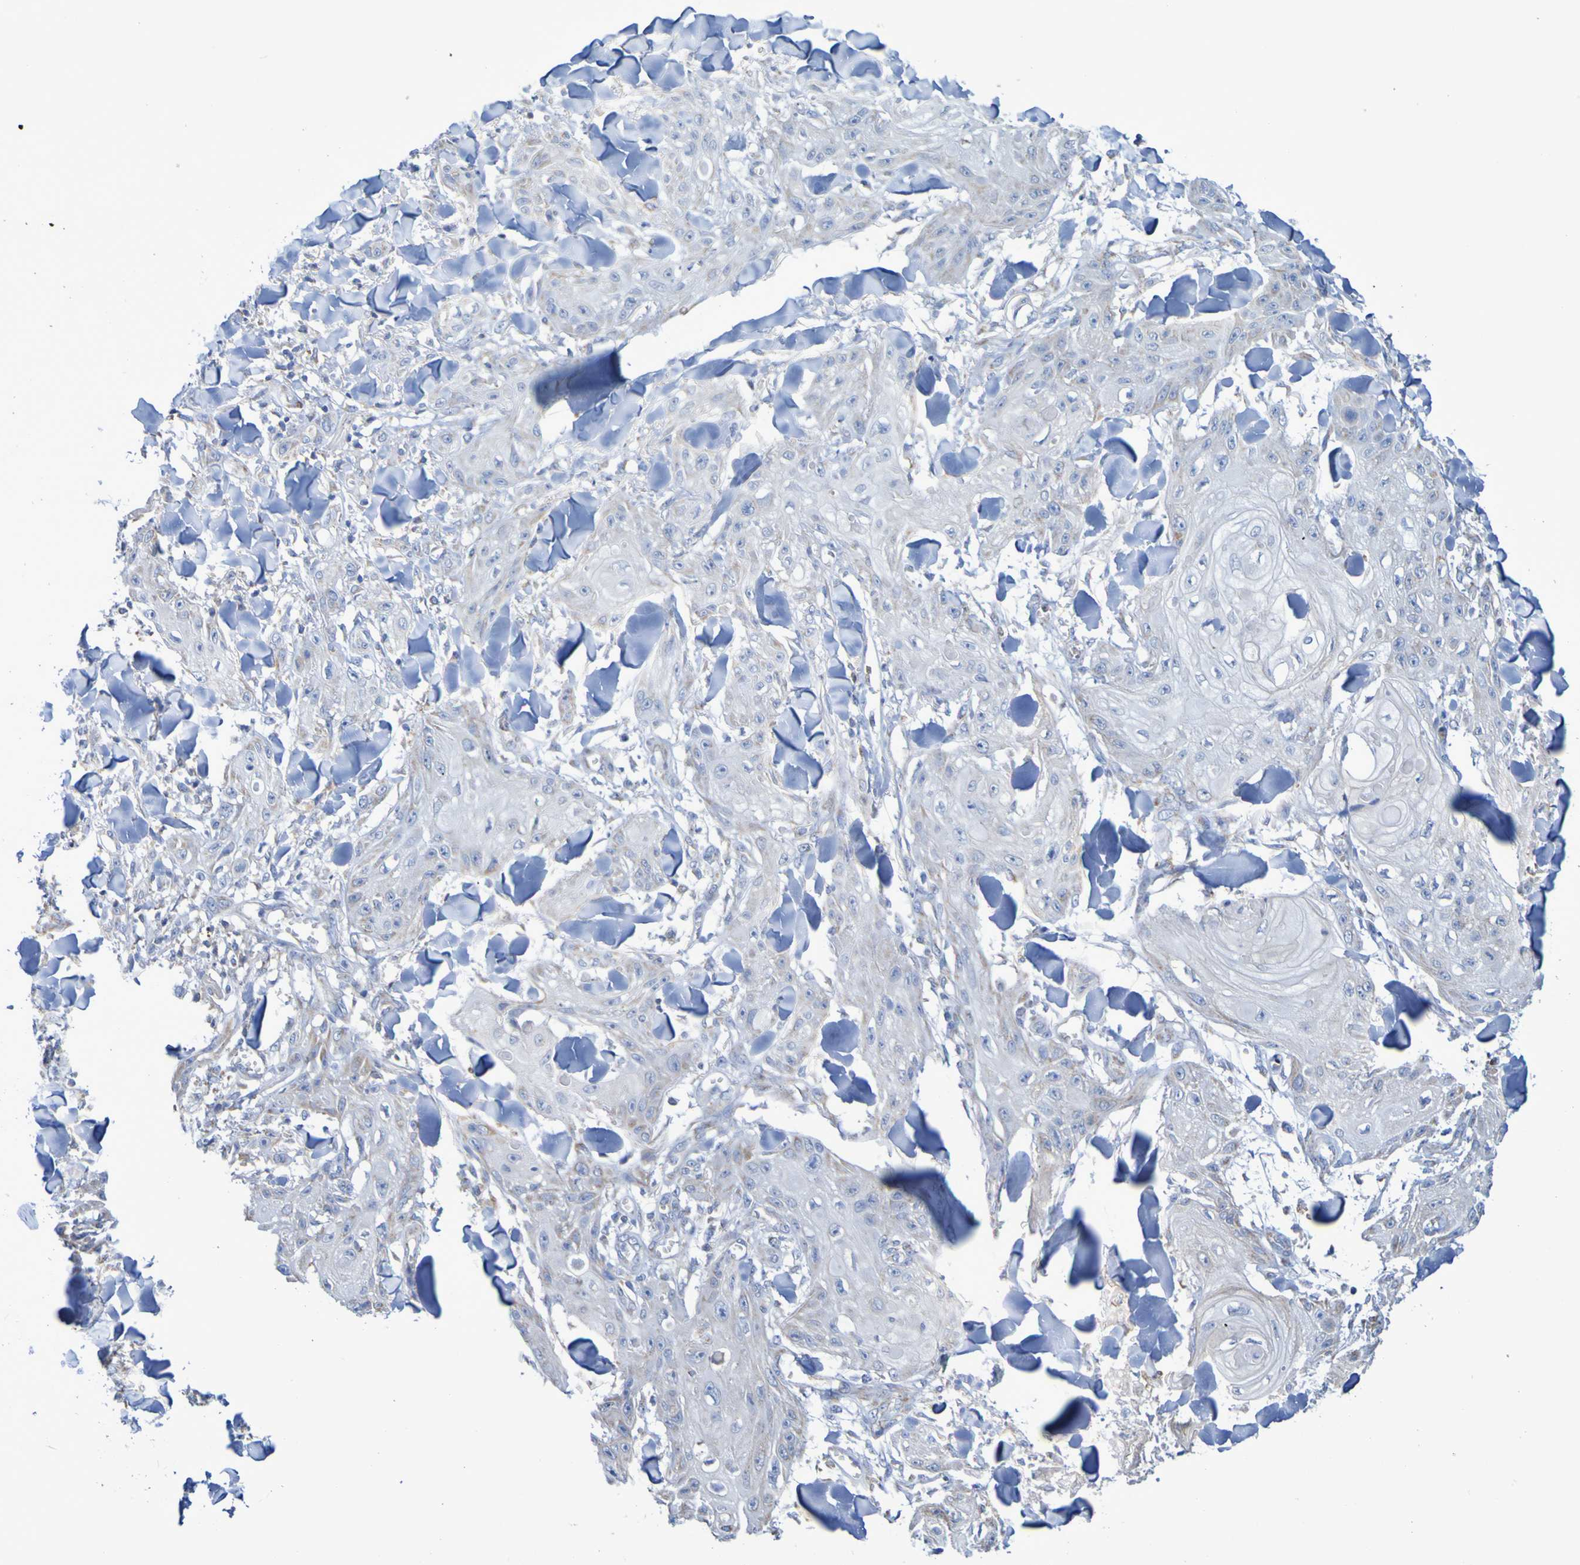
{"staining": {"intensity": "negative", "quantity": "none", "location": "none"}, "tissue": "skin cancer", "cell_type": "Tumor cells", "image_type": "cancer", "snomed": [{"axis": "morphology", "description": "Squamous cell carcinoma, NOS"}, {"axis": "topography", "description": "Skin"}], "caption": "The immunohistochemistry image has no significant expression in tumor cells of squamous cell carcinoma (skin) tissue.", "gene": "CNTN2", "patient": {"sex": "male", "age": 74}}